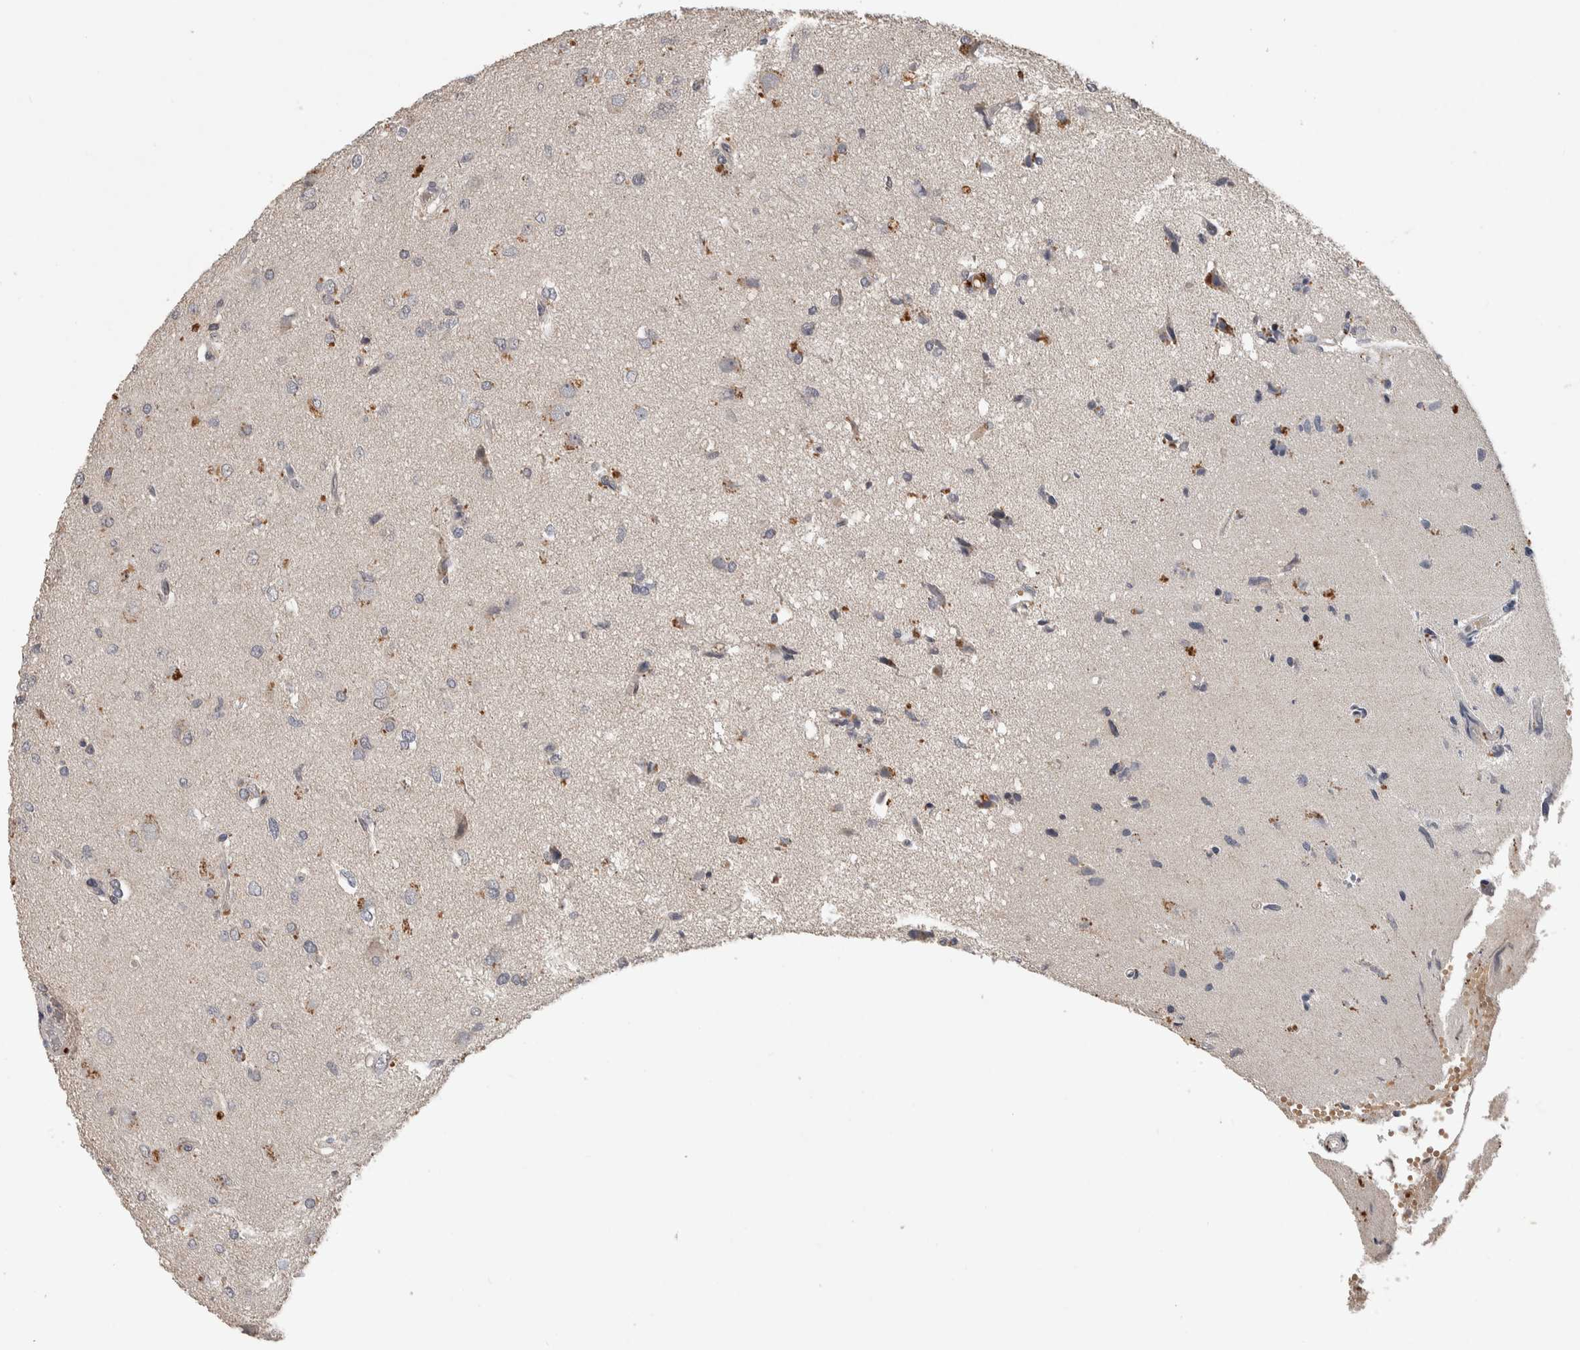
{"staining": {"intensity": "weak", "quantity": "<25%", "location": "cytoplasmic/membranous"}, "tissue": "glioma", "cell_type": "Tumor cells", "image_type": "cancer", "snomed": [{"axis": "morphology", "description": "Glioma, malignant, High grade"}, {"axis": "topography", "description": "Brain"}], "caption": "Human malignant glioma (high-grade) stained for a protein using immunohistochemistry reveals no staining in tumor cells.", "gene": "CHRM3", "patient": {"sex": "female", "age": 59}}